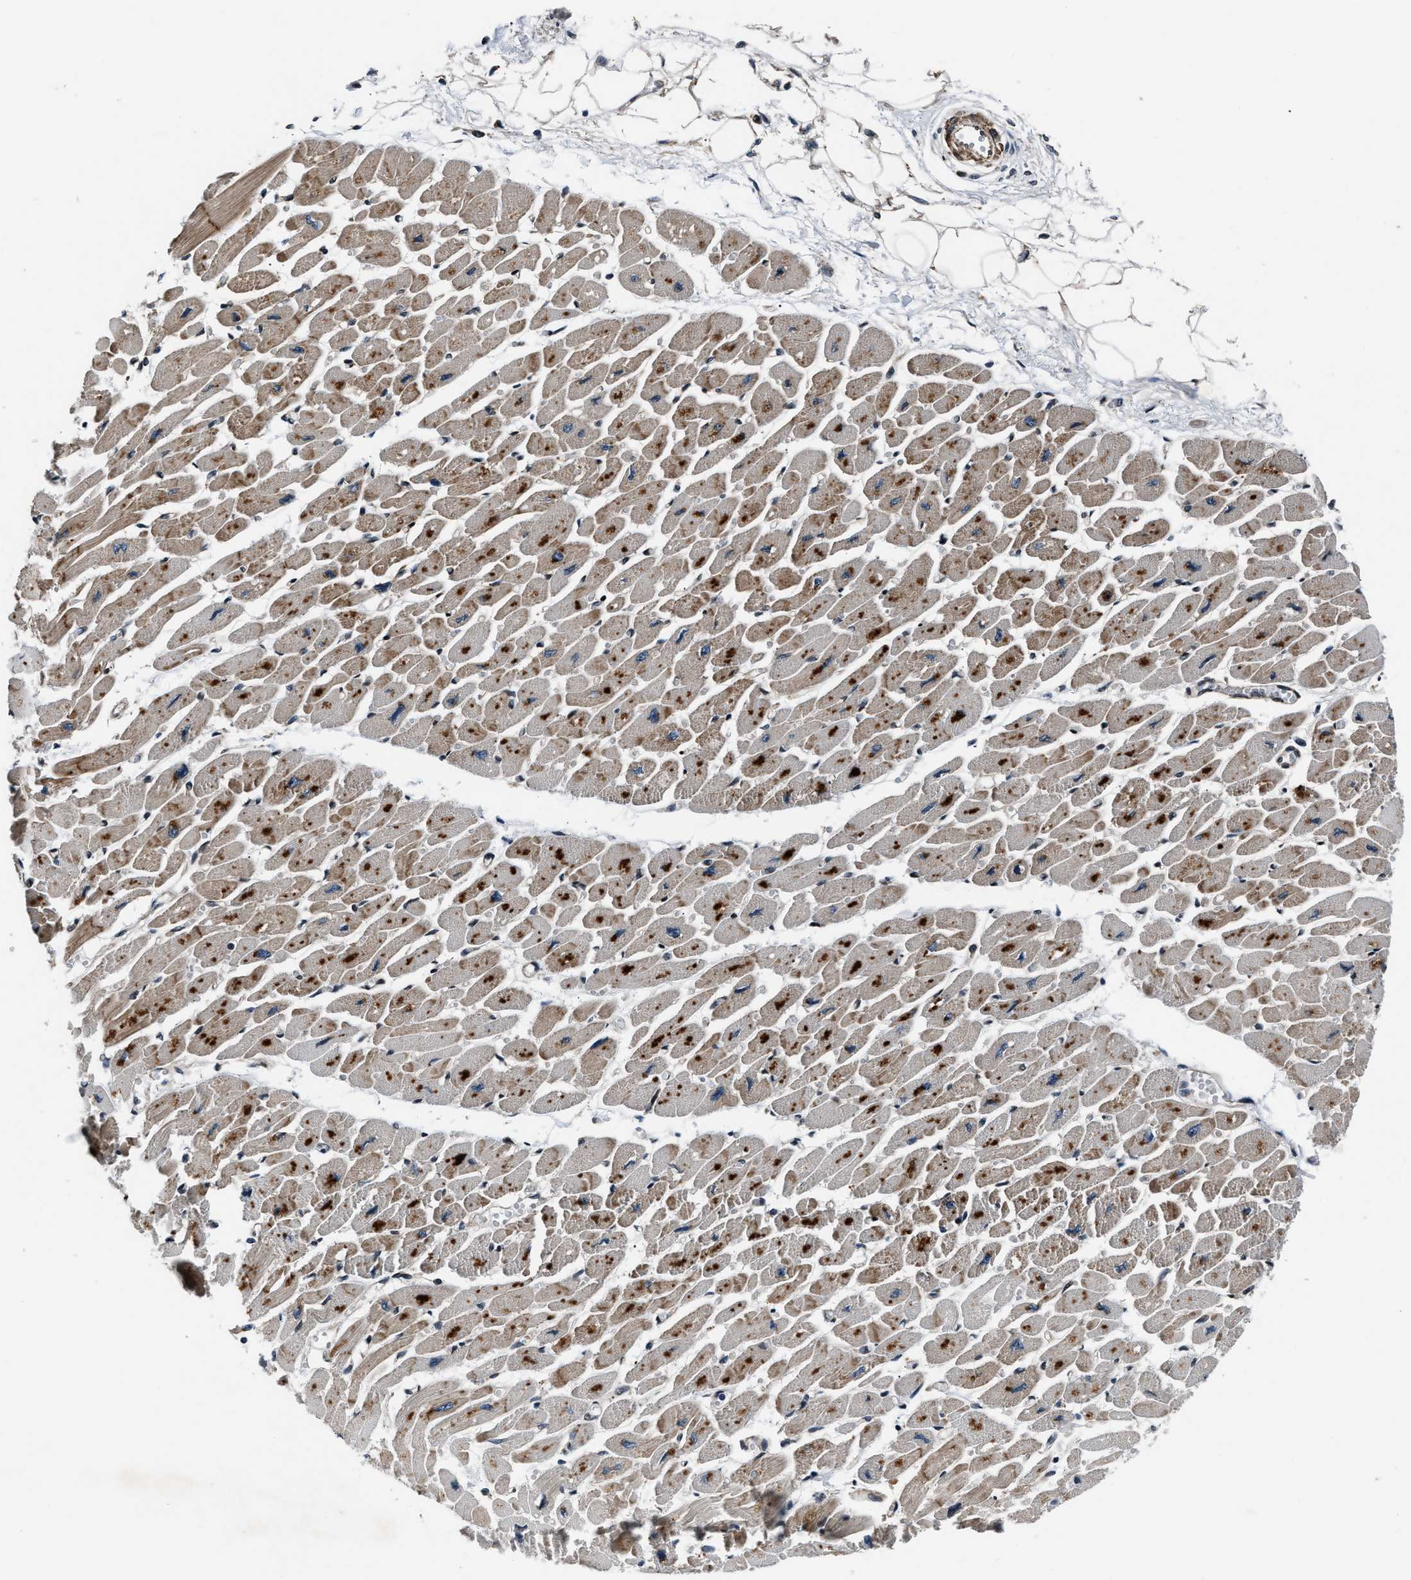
{"staining": {"intensity": "moderate", "quantity": ">75%", "location": "cytoplasmic/membranous"}, "tissue": "heart muscle", "cell_type": "Cardiomyocytes", "image_type": "normal", "snomed": [{"axis": "morphology", "description": "Normal tissue, NOS"}, {"axis": "topography", "description": "Heart"}], "caption": "Immunohistochemical staining of normal human heart muscle demonstrates >75% levels of moderate cytoplasmic/membranous protein positivity in about >75% of cardiomyocytes.", "gene": "DYNC2I1", "patient": {"sex": "female", "age": 54}}